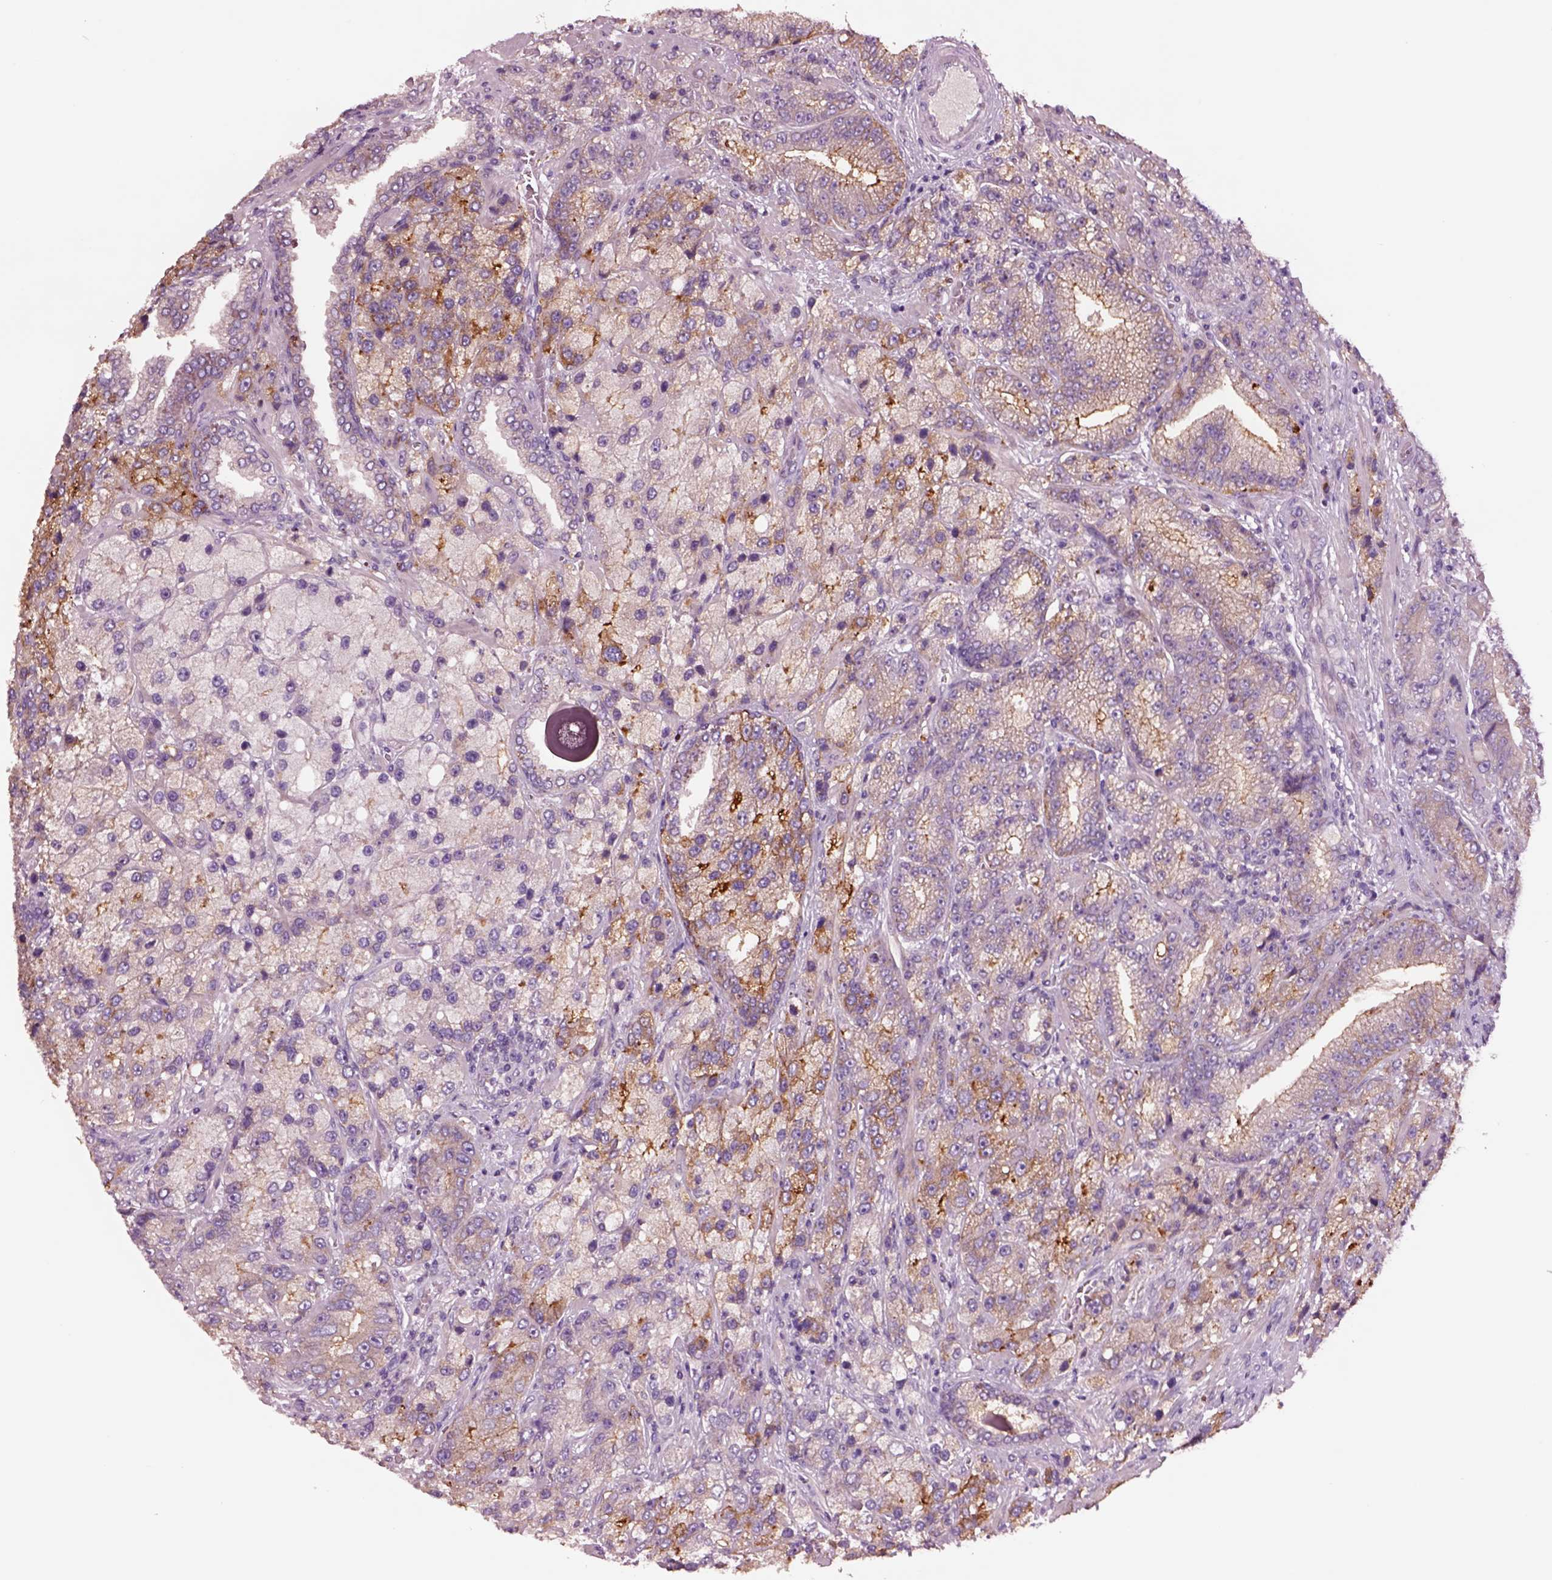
{"staining": {"intensity": "weak", "quantity": ">75%", "location": "cytoplasmic/membranous"}, "tissue": "prostate cancer", "cell_type": "Tumor cells", "image_type": "cancer", "snomed": [{"axis": "morphology", "description": "Adenocarcinoma, NOS"}, {"axis": "topography", "description": "Prostate"}], "caption": "The immunohistochemical stain labels weak cytoplasmic/membranous staining in tumor cells of prostate cancer (adenocarcinoma) tissue.", "gene": "SEC23A", "patient": {"sex": "male", "age": 63}}